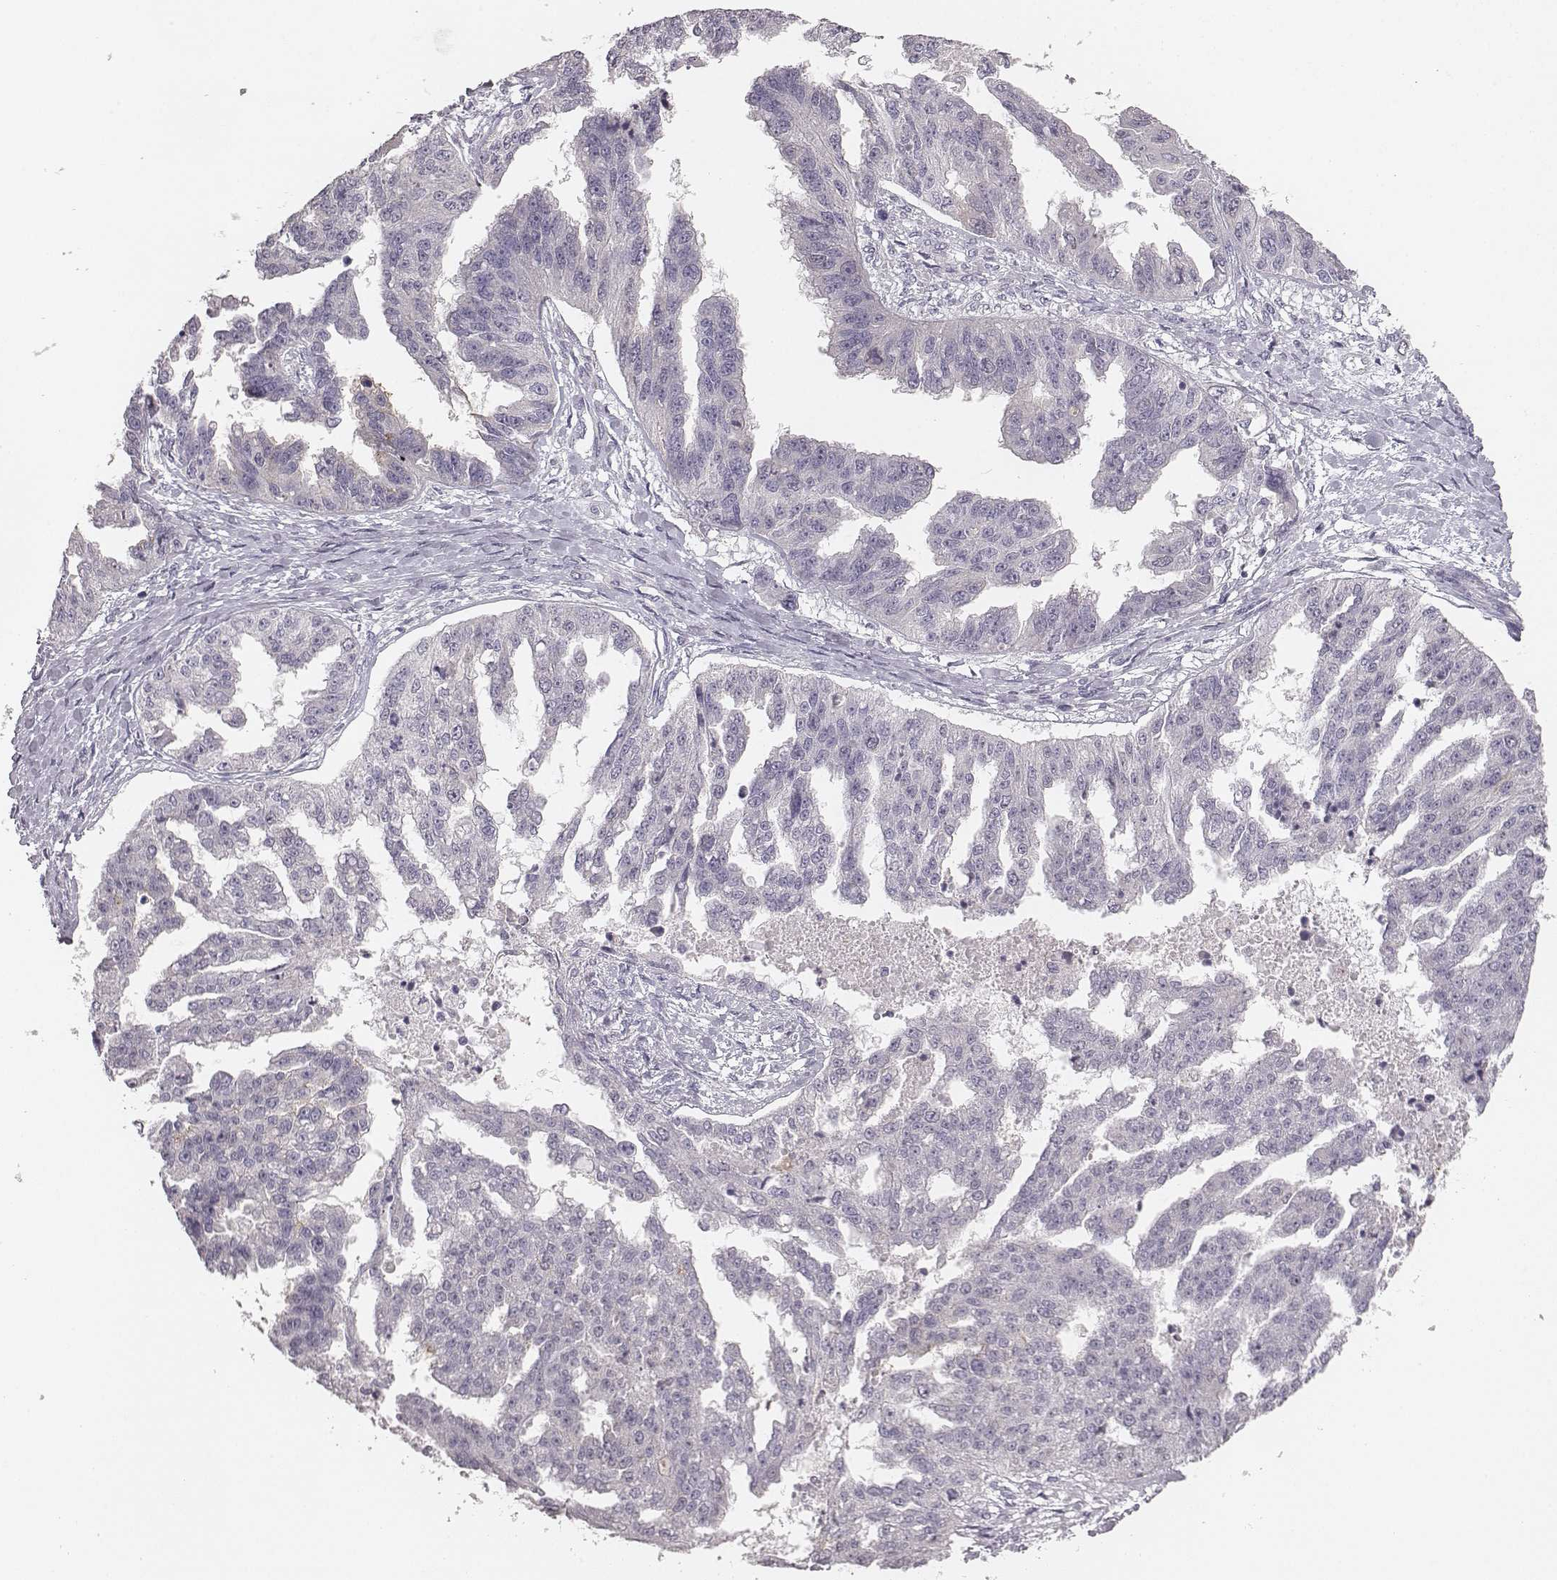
{"staining": {"intensity": "negative", "quantity": "none", "location": "none"}, "tissue": "ovarian cancer", "cell_type": "Tumor cells", "image_type": "cancer", "snomed": [{"axis": "morphology", "description": "Cystadenocarcinoma, serous, NOS"}, {"axis": "topography", "description": "Ovary"}], "caption": "There is no significant staining in tumor cells of ovarian cancer.", "gene": "PBK", "patient": {"sex": "female", "age": 58}}